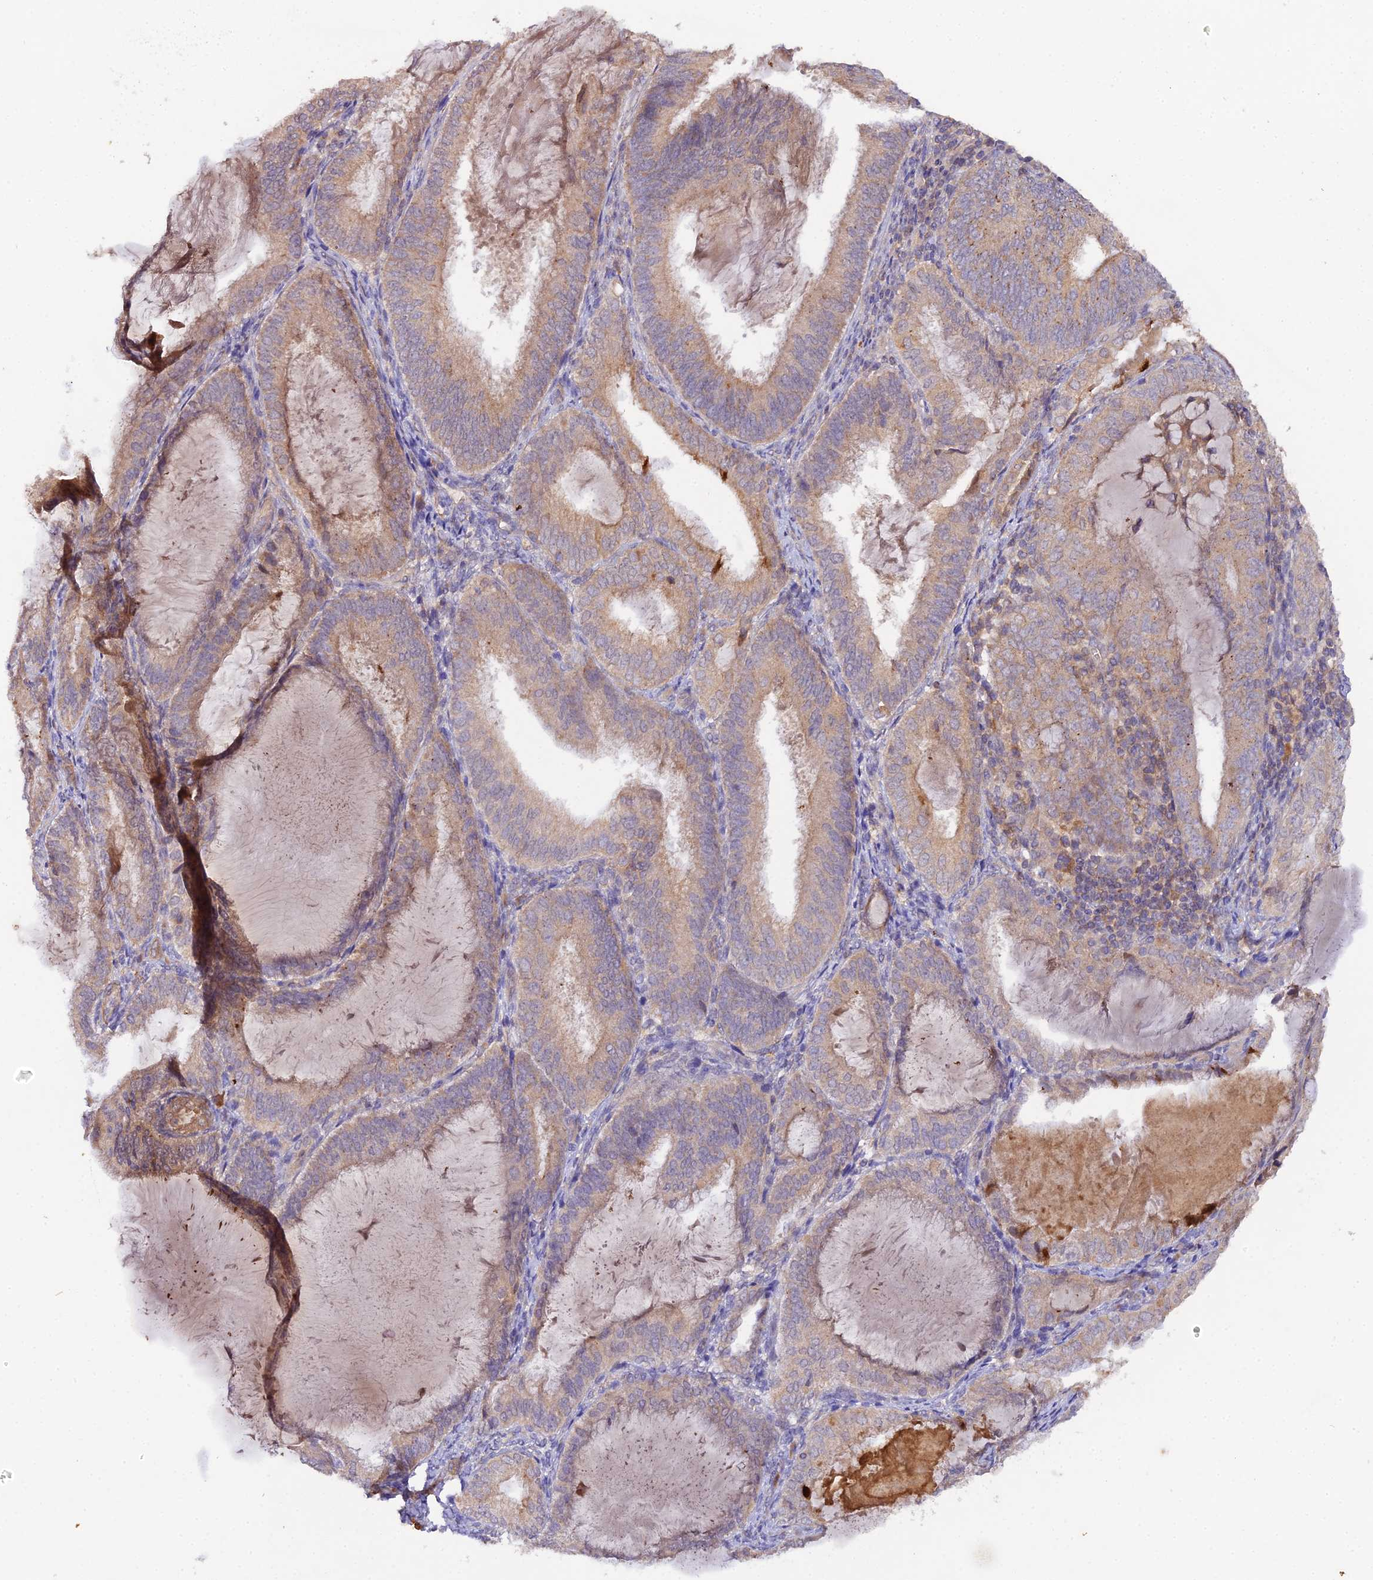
{"staining": {"intensity": "weak", "quantity": "25%-75%", "location": "cytoplasmic/membranous"}, "tissue": "endometrial cancer", "cell_type": "Tumor cells", "image_type": "cancer", "snomed": [{"axis": "morphology", "description": "Adenocarcinoma, NOS"}, {"axis": "topography", "description": "Endometrium"}], "caption": "Immunohistochemistry (IHC) of human adenocarcinoma (endometrial) demonstrates low levels of weak cytoplasmic/membranous staining in approximately 25%-75% of tumor cells.", "gene": "TRIM26", "patient": {"sex": "female", "age": 81}}